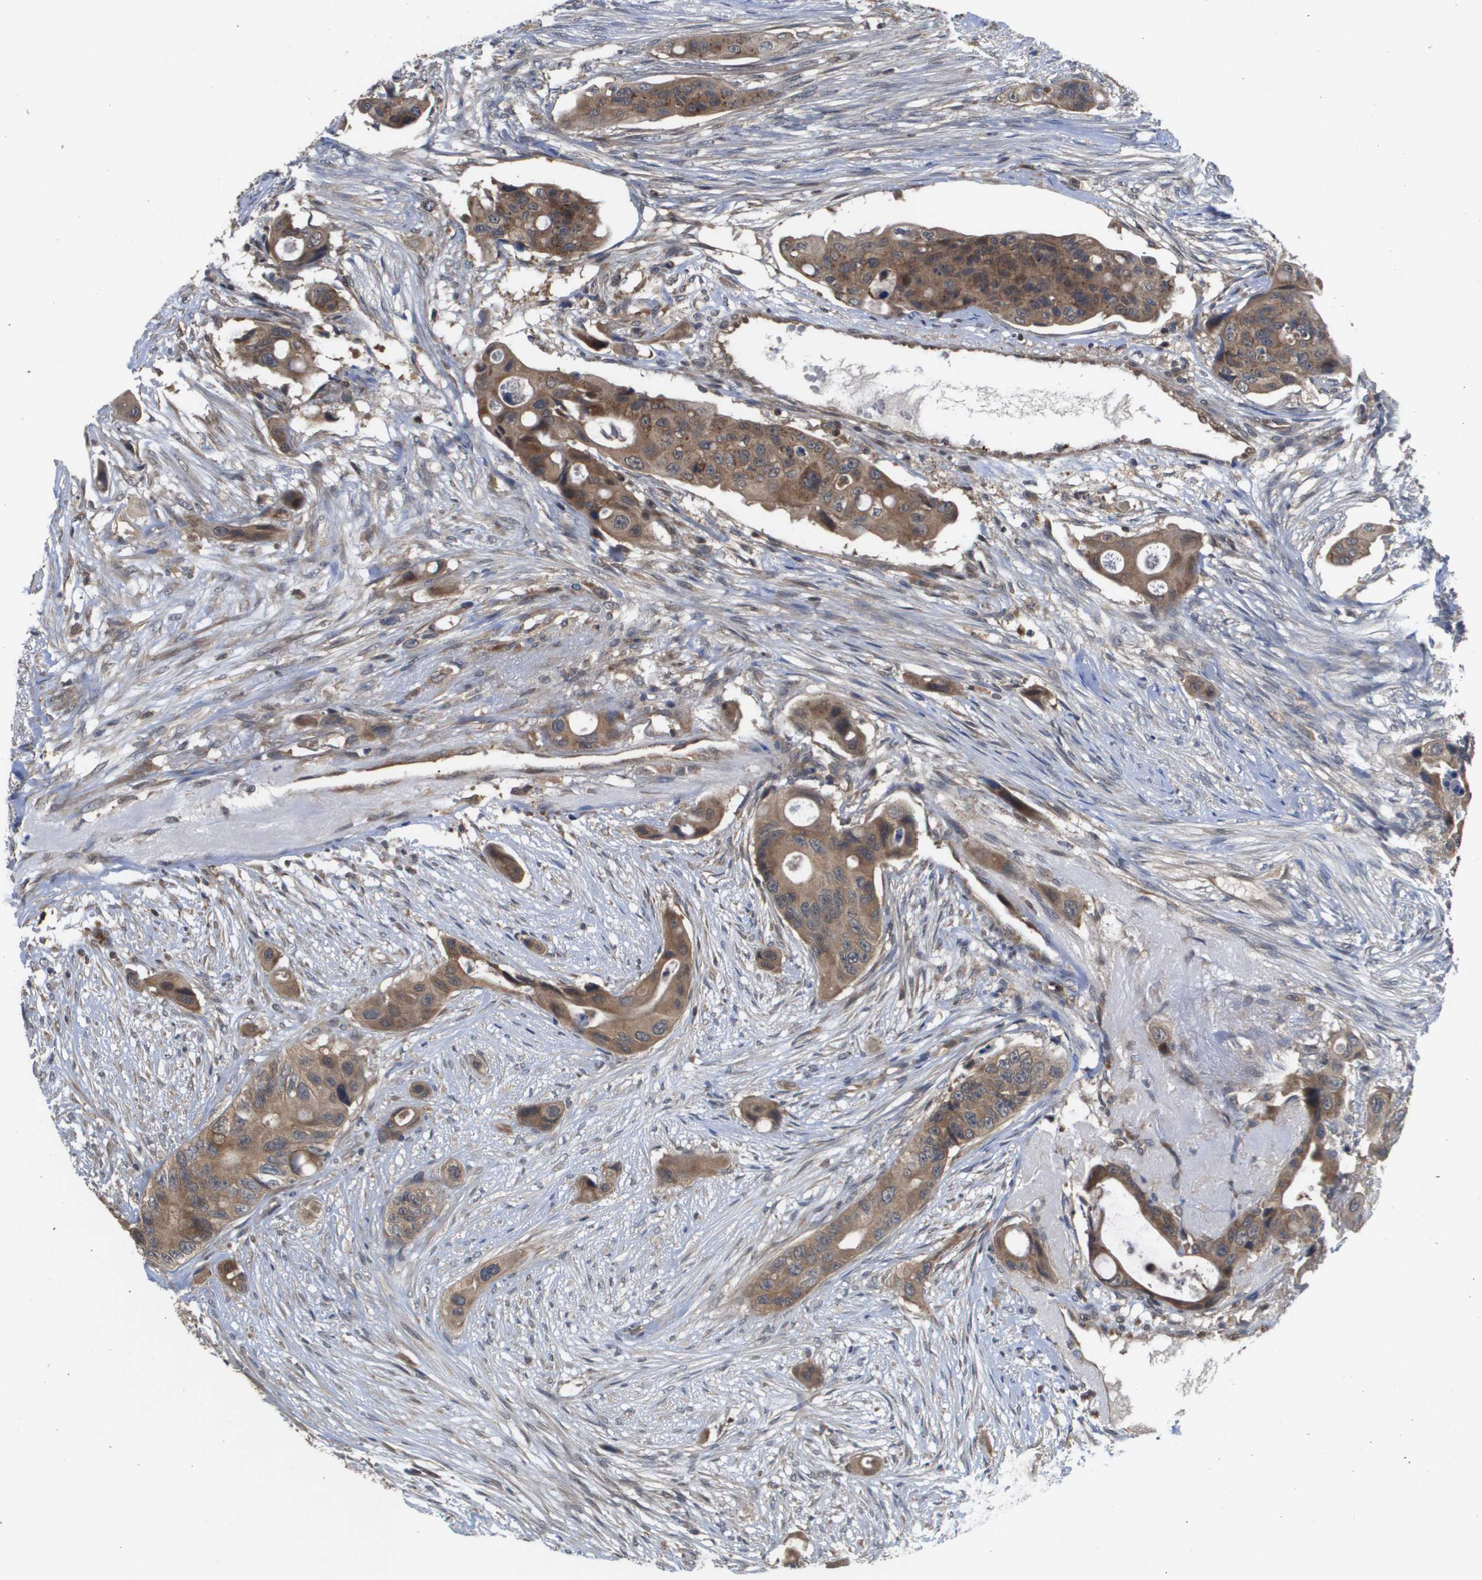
{"staining": {"intensity": "moderate", "quantity": ">75%", "location": "cytoplasmic/membranous"}, "tissue": "colorectal cancer", "cell_type": "Tumor cells", "image_type": "cancer", "snomed": [{"axis": "morphology", "description": "Adenocarcinoma, NOS"}, {"axis": "topography", "description": "Colon"}], "caption": "The micrograph demonstrates staining of colorectal cancer (adenocarcinoma), revealing moderate cytoplasmic/membranous protein expression (brown color) within tumor cells.", "gene": "RBM38", "patient": {"sex": "female", "age": 57}}